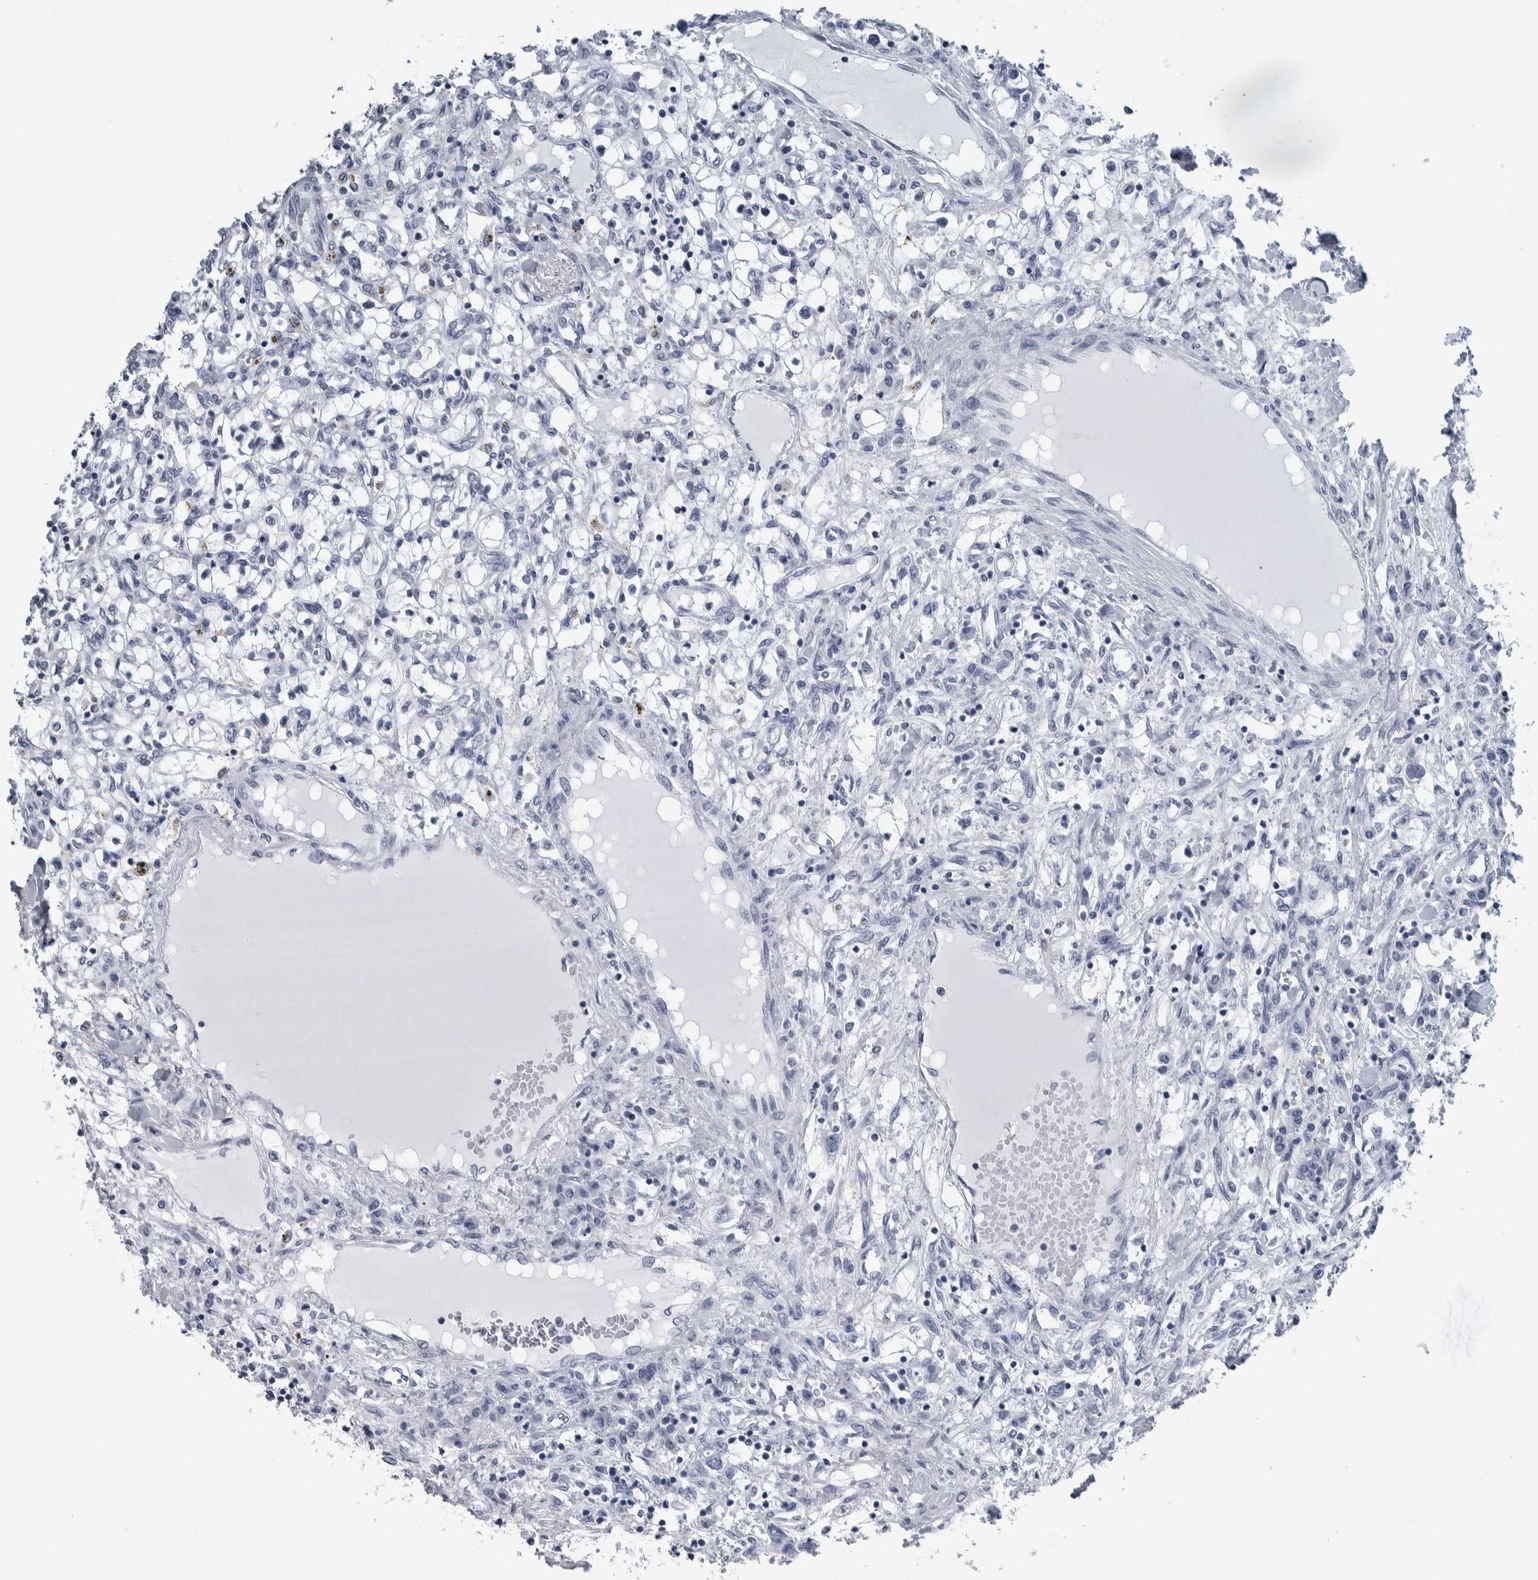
{"staining": {"intensity": "negative", "quantity": "none", "location": "none"}, "tissue": "renal cancer", "cell_type": "Tumor cells", "image_type": "cancer", "snomed": [{"axis": "morphology", "description": "Adenocarcinoma, NOS"}, {"axis": "topography", "description": "Kidney"}], "caption": "Tumor cells show no significant staining in renal adenocarcinoma. (Brightfield microscopy of DAB IHC at high magnification).", "gene": "CDH17", "patient": {"sex": "male", "age": 68}}